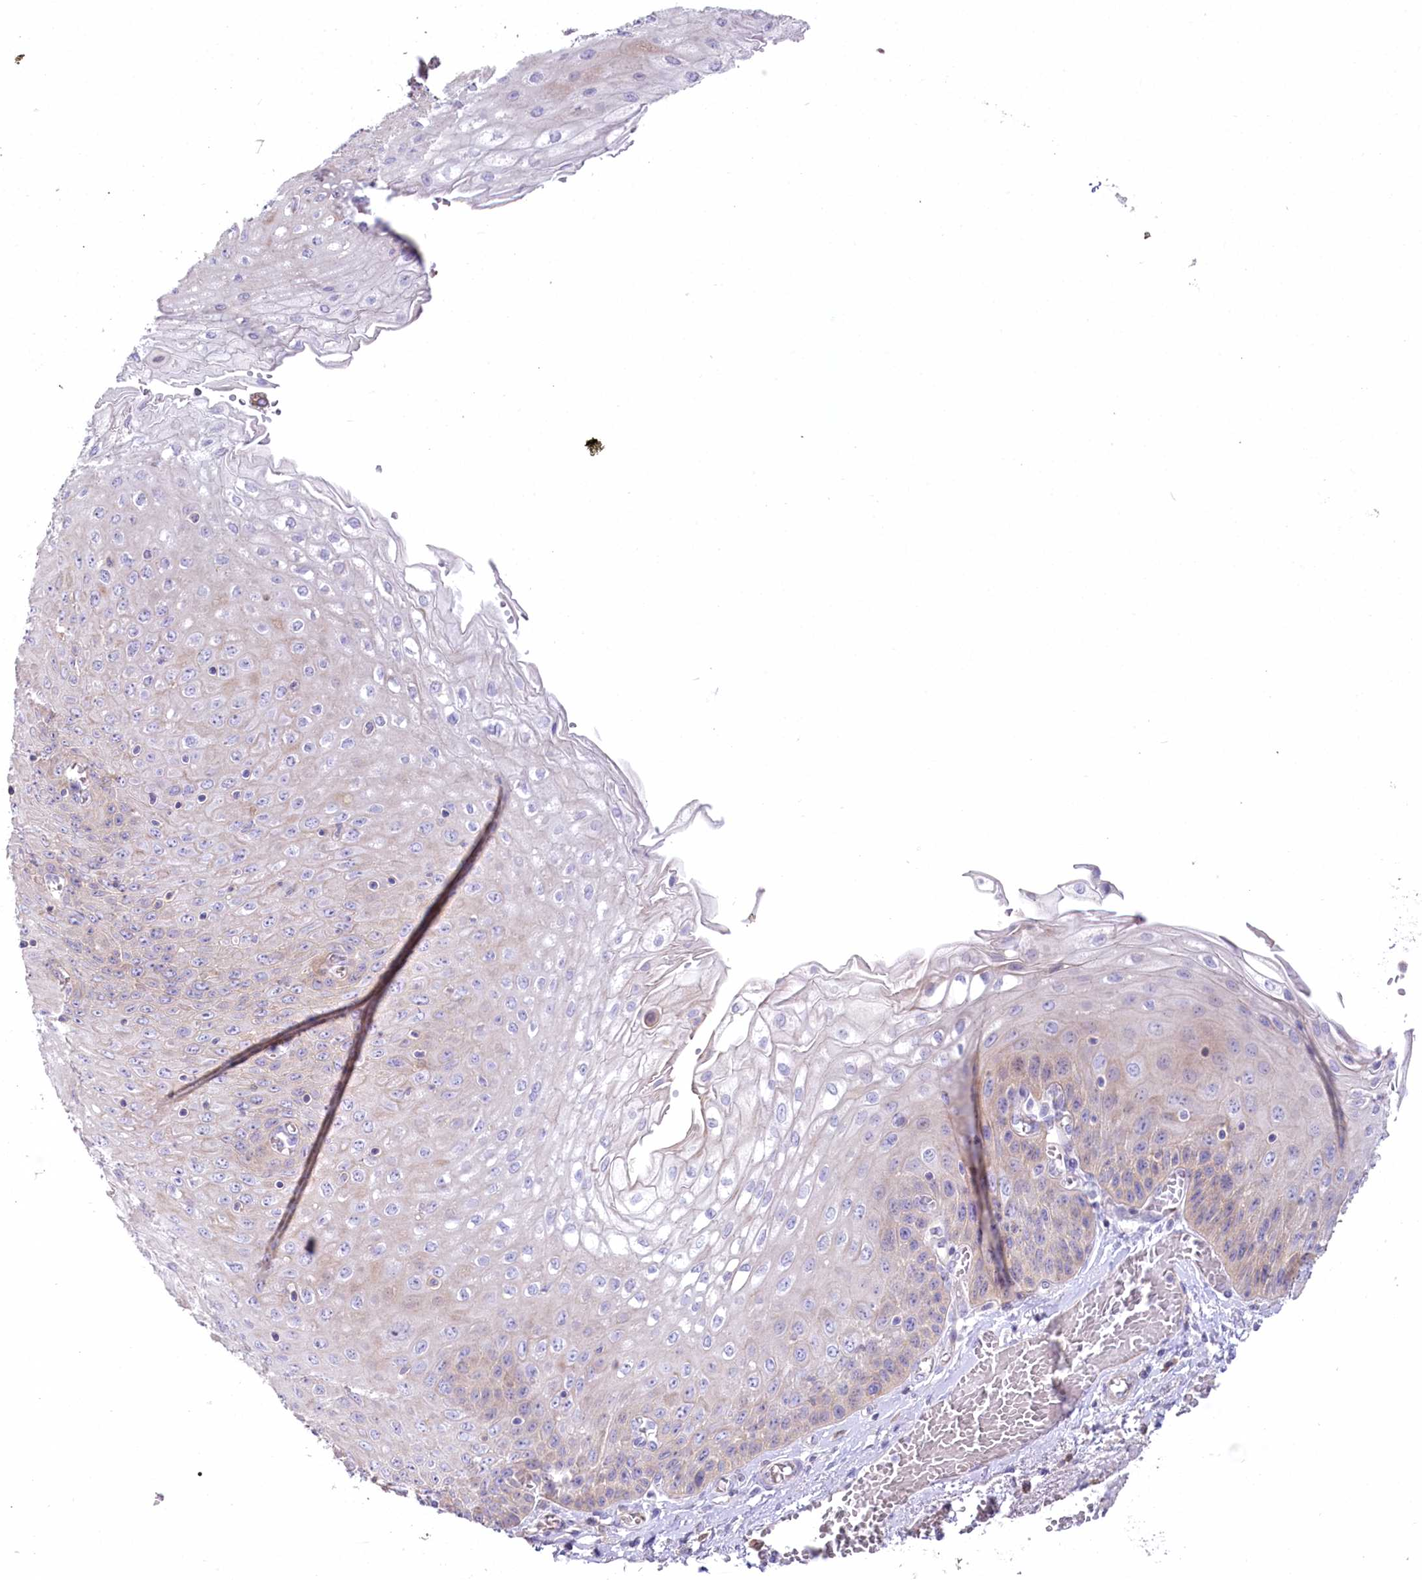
{"staining": {"intensity": "weak", "quantity": "<25%", "location": "cytoplasmic/membranous"}, "tissue": "esophagus", "cell_type": "Squamous epithelial cells", "image_type": "normal", "snomed": [{"axis": "morphology", "description": "Normal tissue, NOS"}, {"axis": "topography", "description": "Esophagus"}], "caption": "This photomicrograph is of benign esophagus stained with immunohistochemistry (IHC) to label a protein in brown with the nuclei are counter-stained blue. There is no staining in squamous epithelial cells.", "gene": "SLC6A11", "patient": {"sex": "male", "age": 81}}